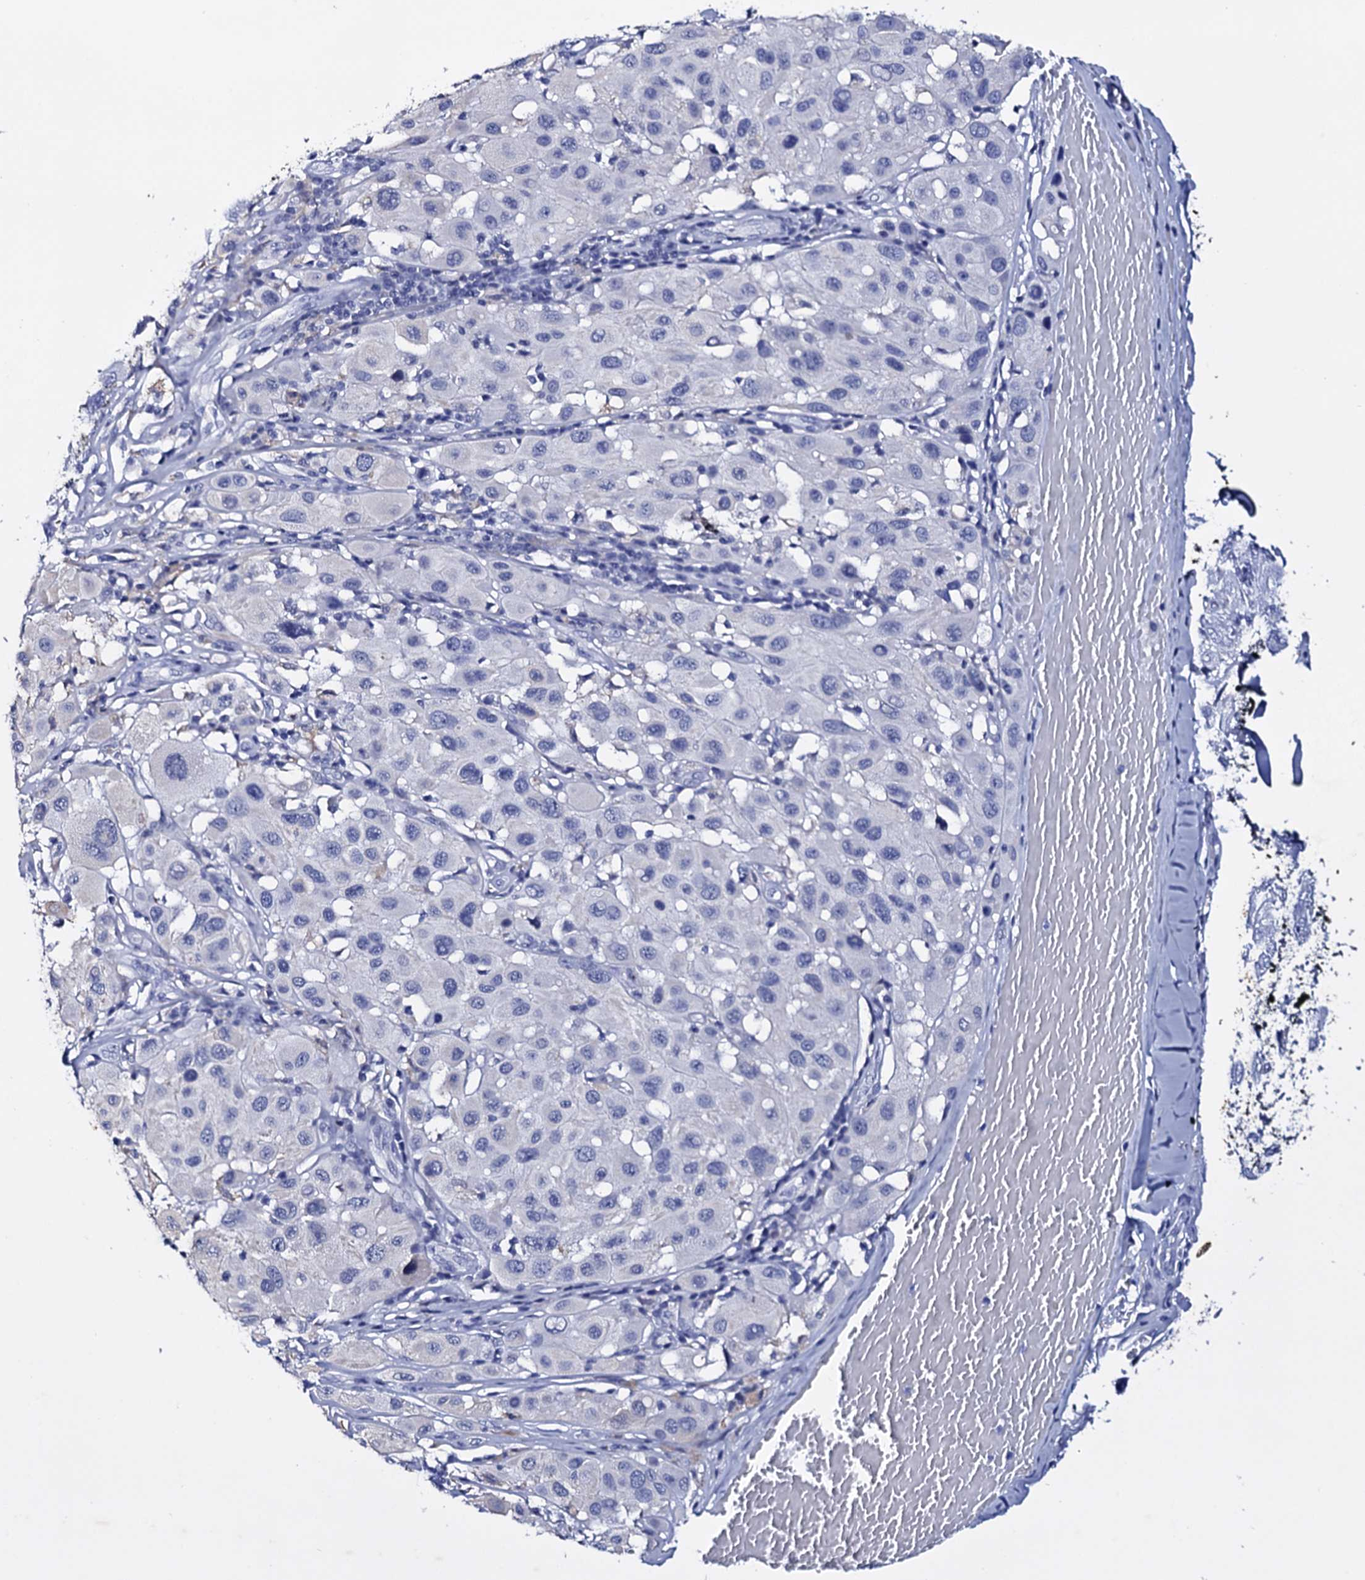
{"staining": {"intensity": "negative", "quantity": "none", "location": "none"}, "tissue": "melanoma", "cell_type": "Tumor cells", "image_type": "cancer", "snomed": [{"axis": "morphology", "description": "Malignant melanoma, Metastatic site"}, {"axis": "topography", "description": "Skin"}], "caption": "Immunohistochemical staining of malignant melanoma (metastatic site) displays no significant positivity in tumor cells.", "gene": "ITPRID2", "patient": {"sex": "male", "age": 41}}